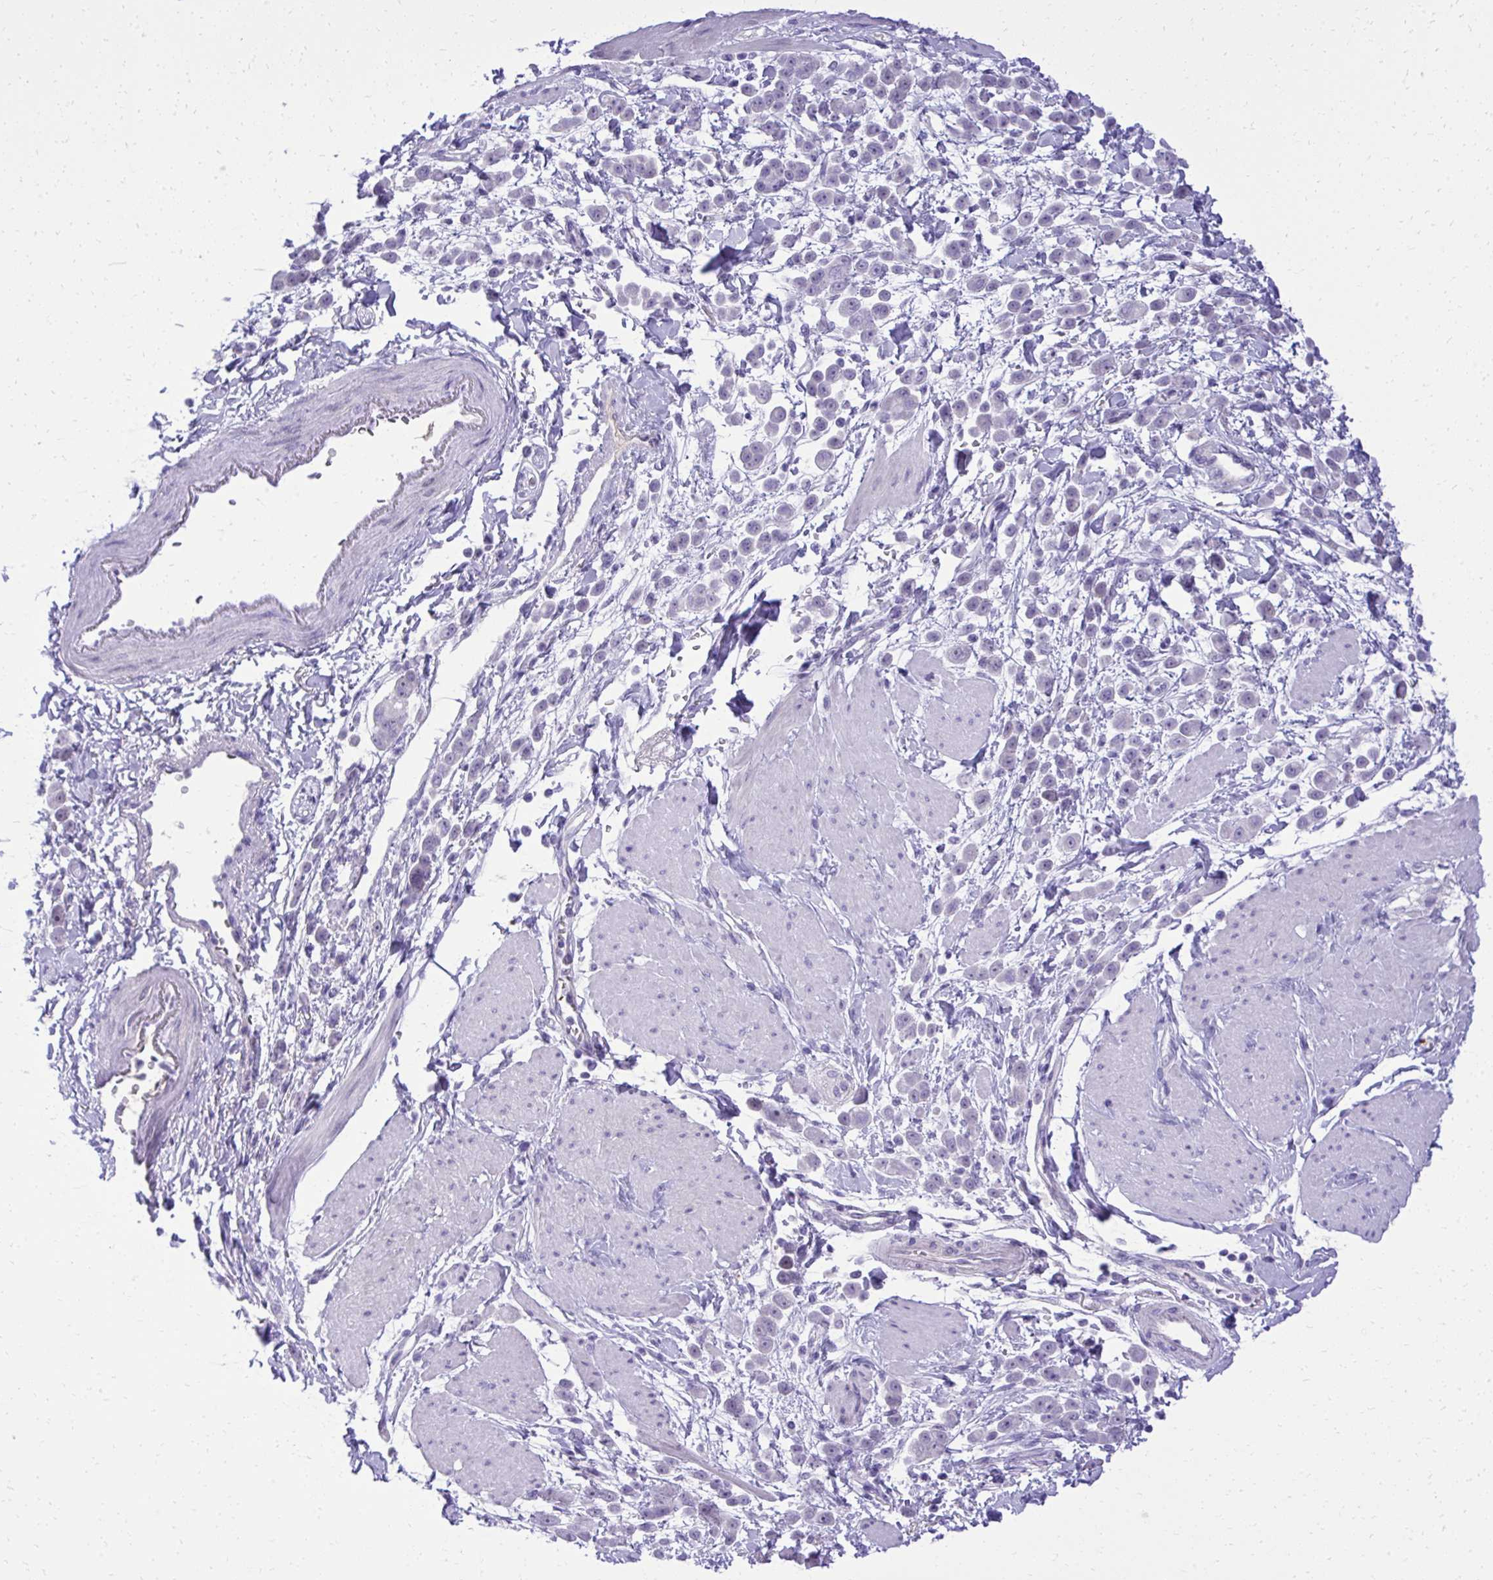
{"staining": {"intensity": "negative", "quantity": "none", "location": "none"}, "tissue": "pancreatic cancer", "cell_type": "Tumor cells", "image_type": "cancer", "snomed": [{"axis": "morphology", "description": "Normal tissue, NOS"}, {"axis": "morphology", "description": "Adenocarcinoma, NOS"}, {"axis": "topography", "description": "Pancreas"}], "caption": "Tumor cells are negative for brown protein staining in adenocarcinoma (pancreatic). (DAB immunohistochemistry with hematoxylin counter stain).", "gene": "PITPNM3", "patient": {"sex": "female", "age": 64}}